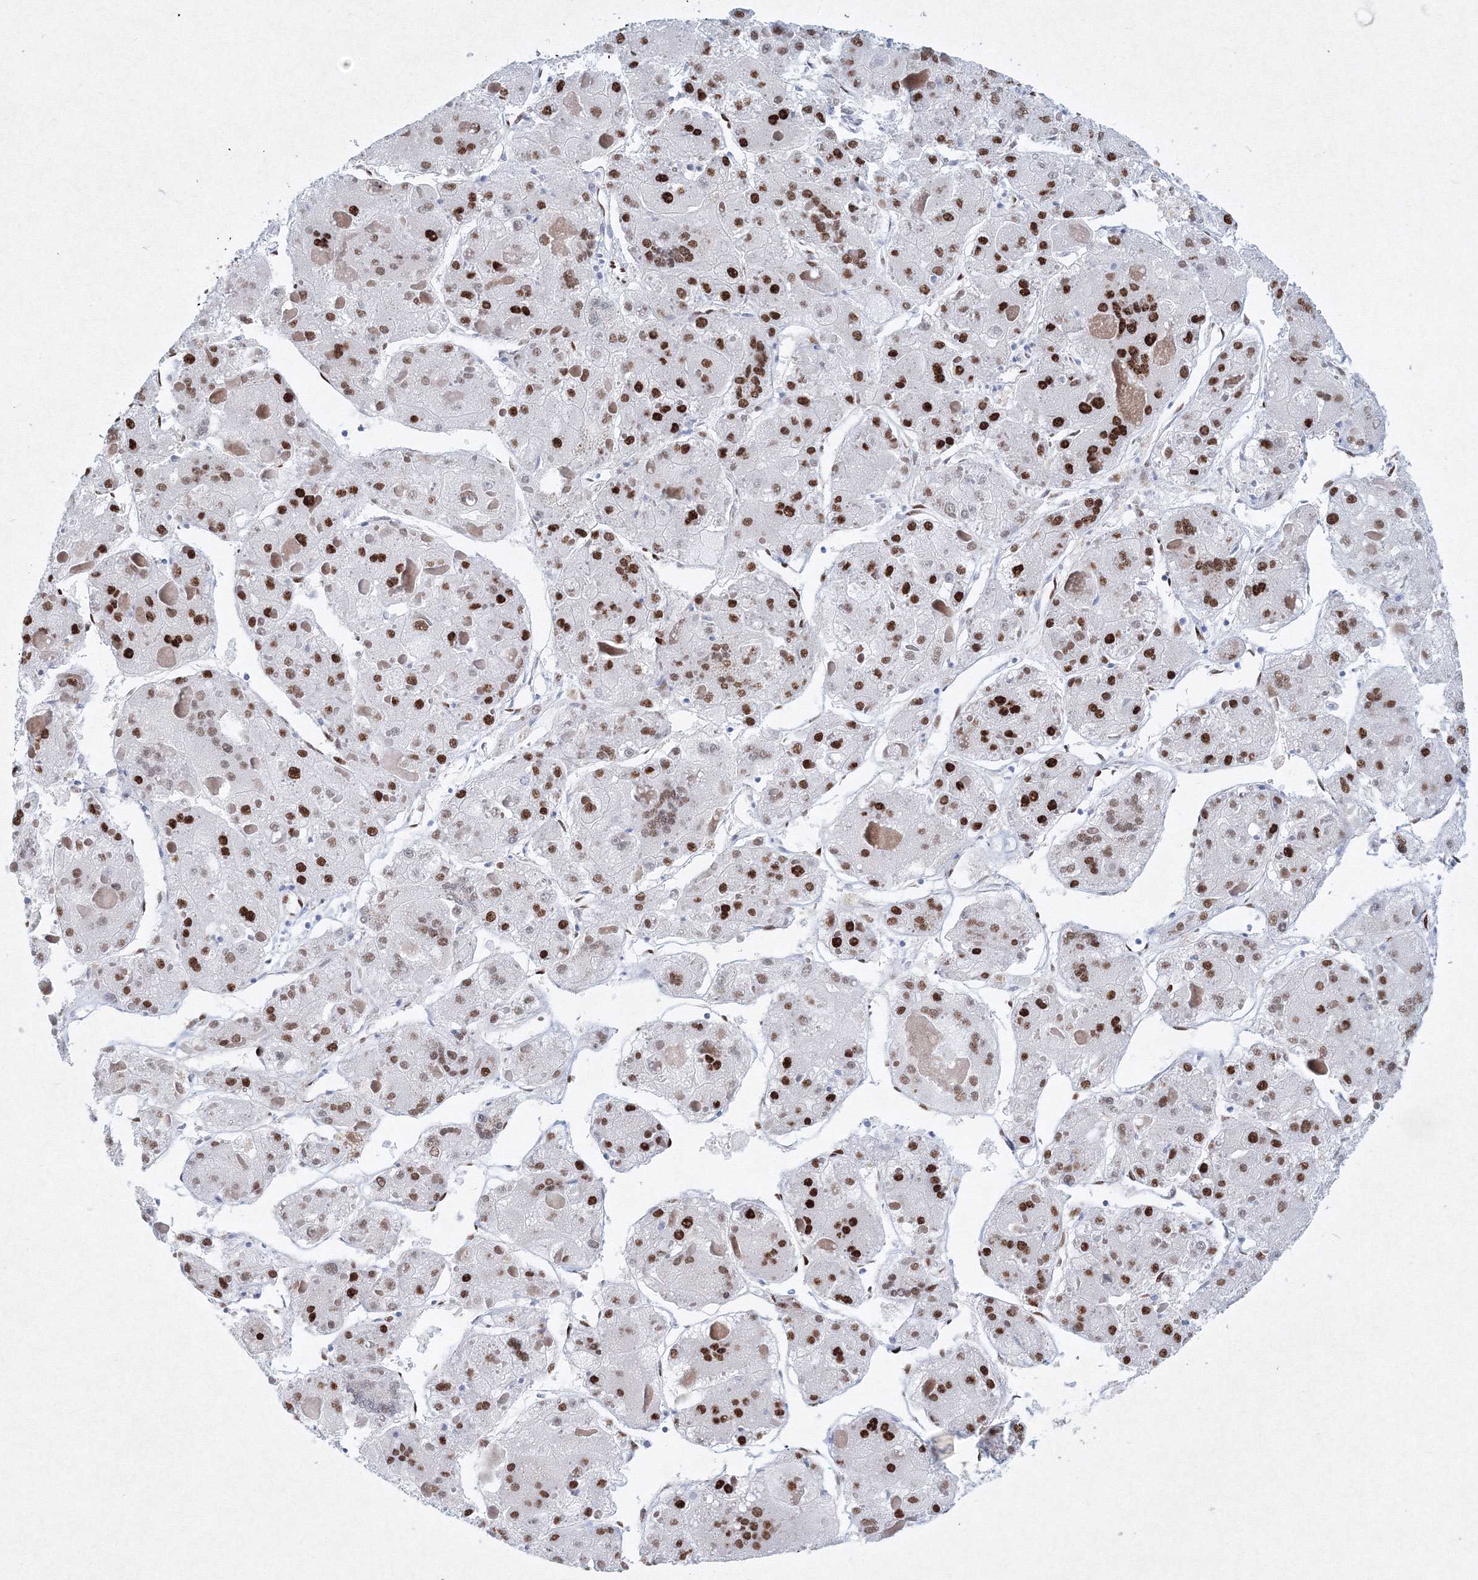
{"staining": {"intensity": "strong", "quantity": ">75%", "location": "nuclear"}, "tissue": "liver cancer", "cell_type": "Tumor cells", "image_type": "cancer", "snomed": [{"axis": "morphology", "description": "Carcinoma, Hepatocellular, NOS"}, {"axis": "topography", "description": "Liver"}], "caption": "A histopathology image showing strong nuclear positivity in about >75% of tumor cells in hepatocellular carcinoma (liver), as visualized by brown immunohistochemical staining.", "gene": "SNRPC", "patient": {"sex": "female", "age": 73}}